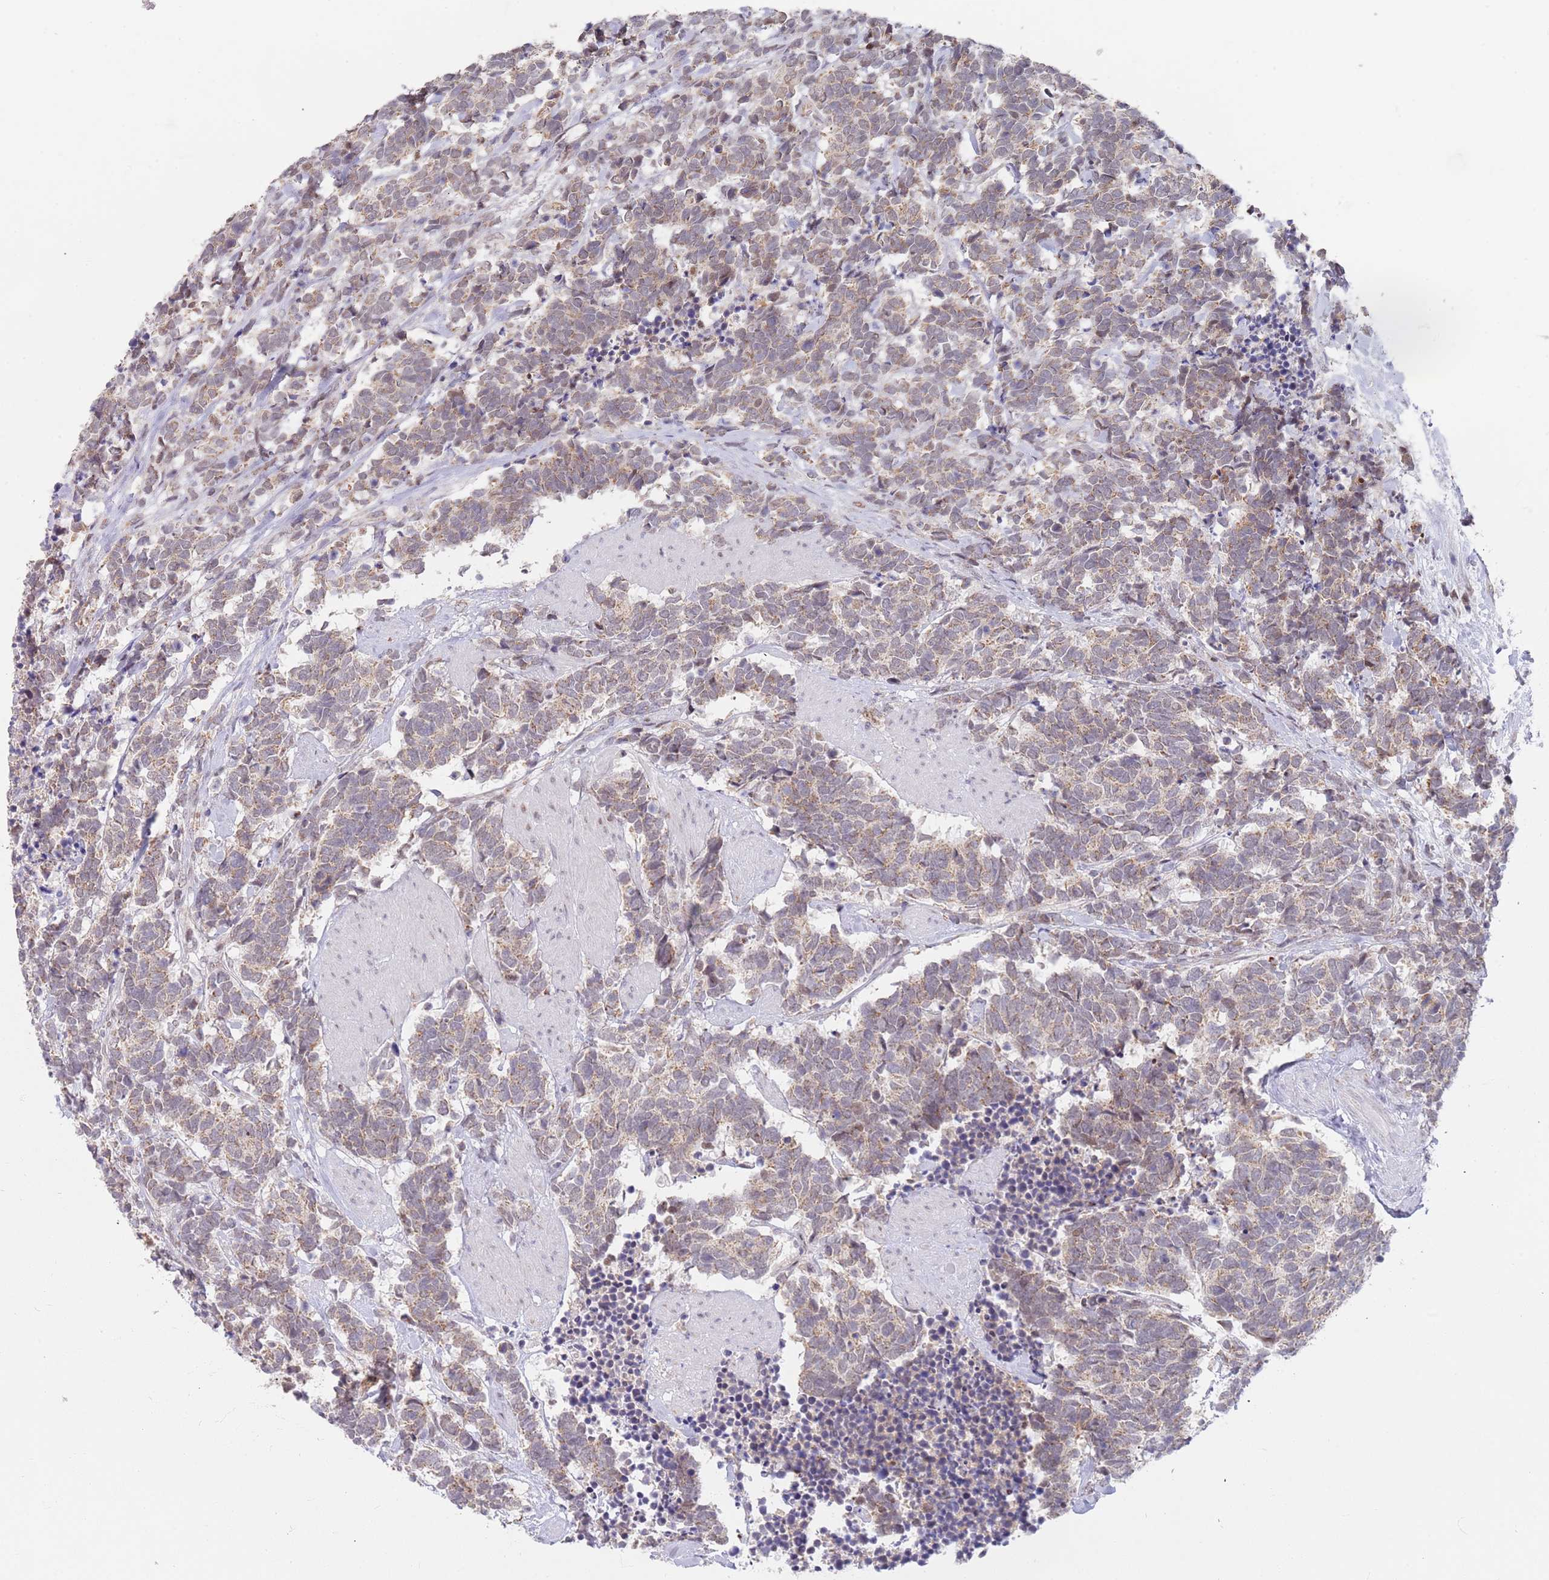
{"staining": {"intensity": "weak", "quantity": ">75%", "location": "cytoplasmic/membranous"}, "tissue": "carcinoid", "cell_type": "Tumor cells", "image_type": "cancer", "snomed": [{"axis": "morphology", "description": "Carcinoma, NOS"}, {"axis": "morphology", "description": "Carcinoid, malignant, NOS"}, {"axis": "topography", "description": "Prostate"}], "caption": "Immunohistochemistry (IHC) (DAB) staining of carcinoid exhibits weak cytoplasmic/membranous protein expression in approximately >75% of tumor cells.", "gene": "TIMM13", "patient": {"sex": "male", "age": 57}}